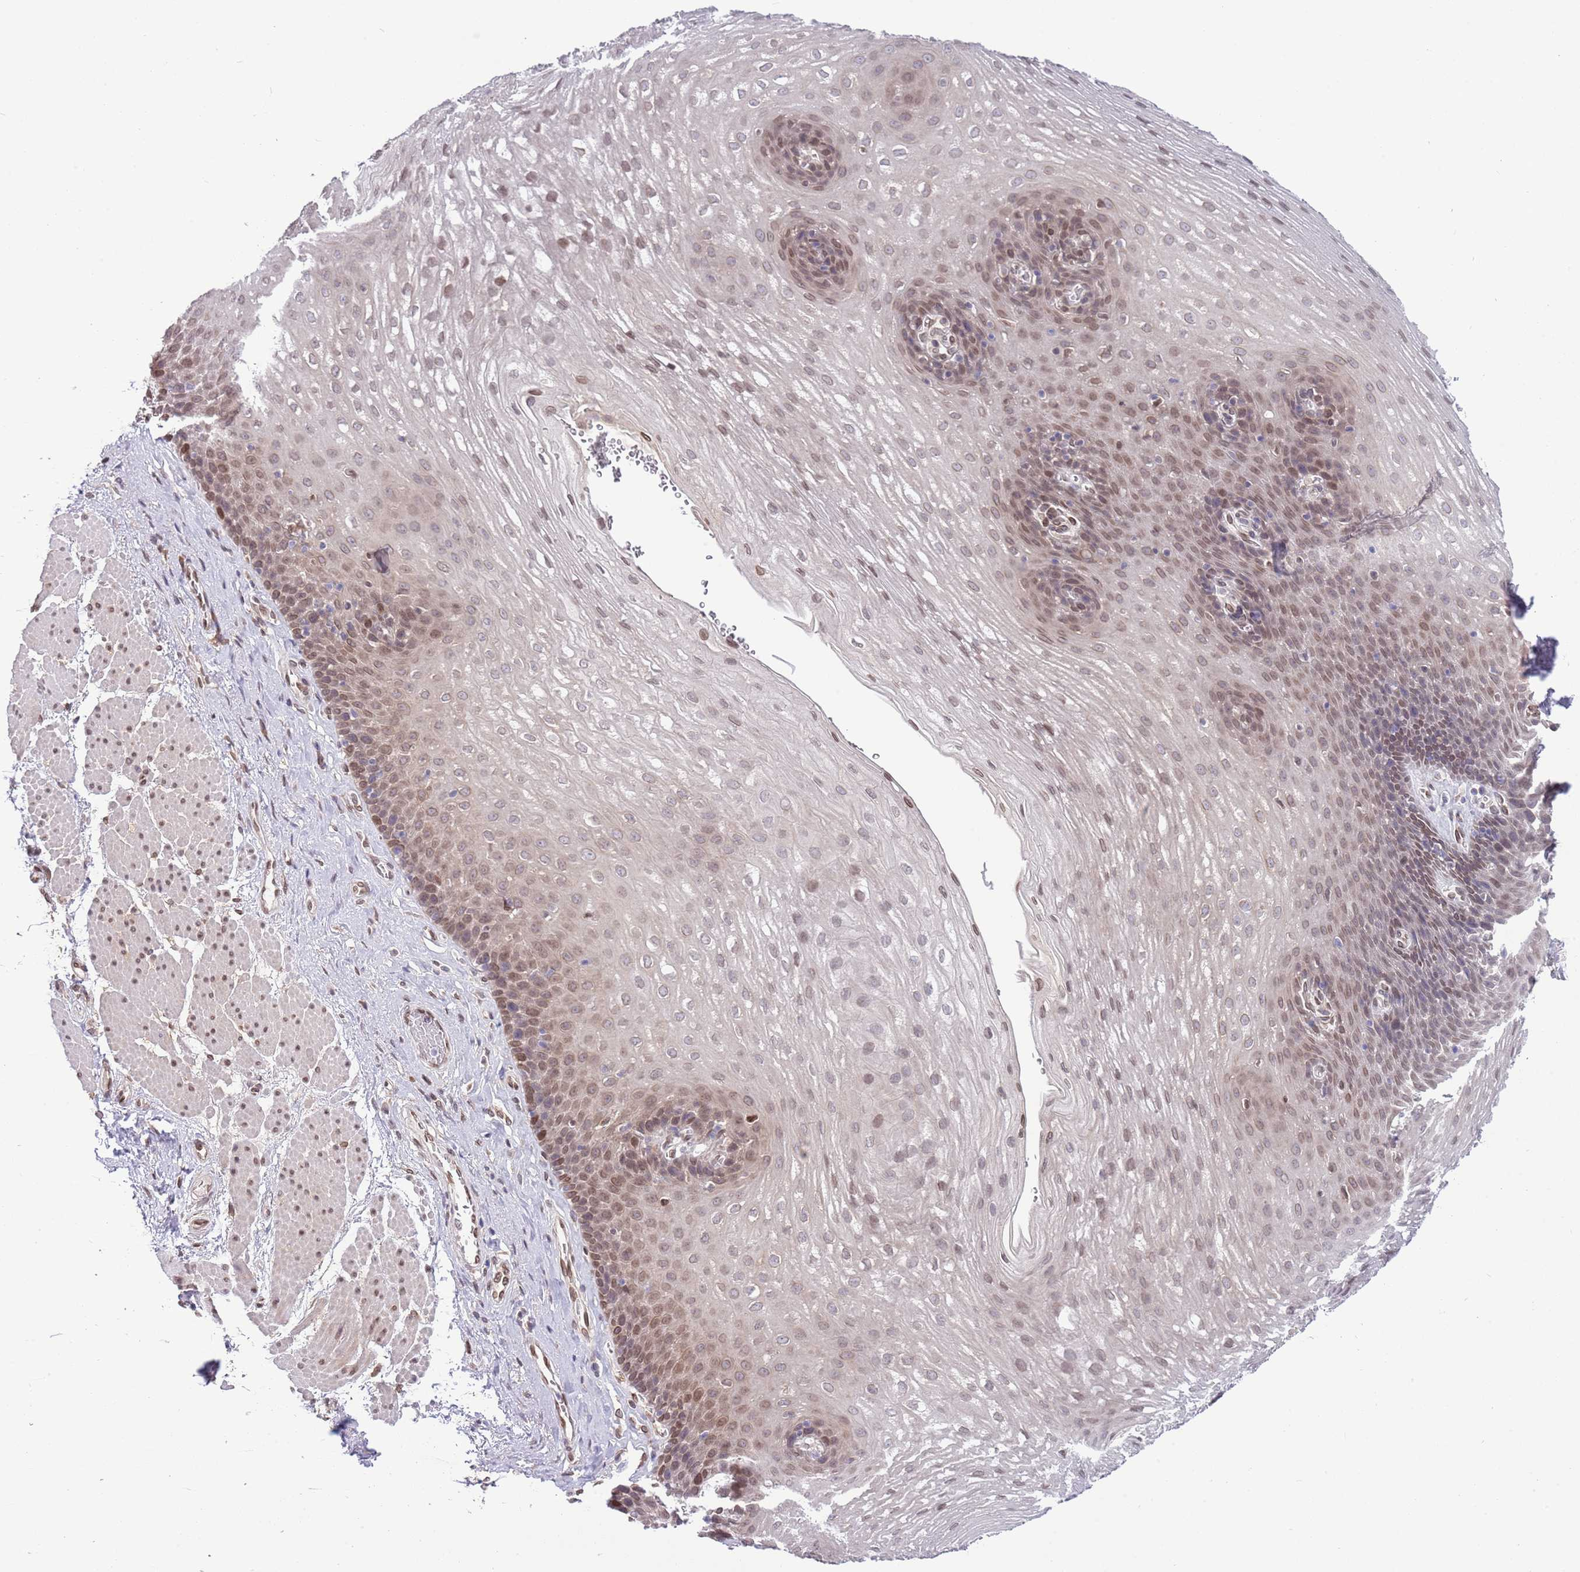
{"staining": {"intensity": "moderate", "quantity": "25%-75%", "location": "cytoplasmic/membranous,nuclear"}, "tissue": "esophagus", "cell_type": "Squamous epithelial cells", "image_type": "normal", "snomed": [{"axis": "morphology", "description": "Normal tissue, NOS"}, {"axis": "topography", "description": "Esophagus"}], "caption": "Immunohistochemistry histopathology image of unremarkable human esophagus stained for a protein (brown), which reveals medium levels of moderate cytoplasmic/membranous,nuclear staining in about 25%-75% of squamous epithelial cells.", "gene": "ZNF665", "patient": {"sex": "female", "age": 66}}